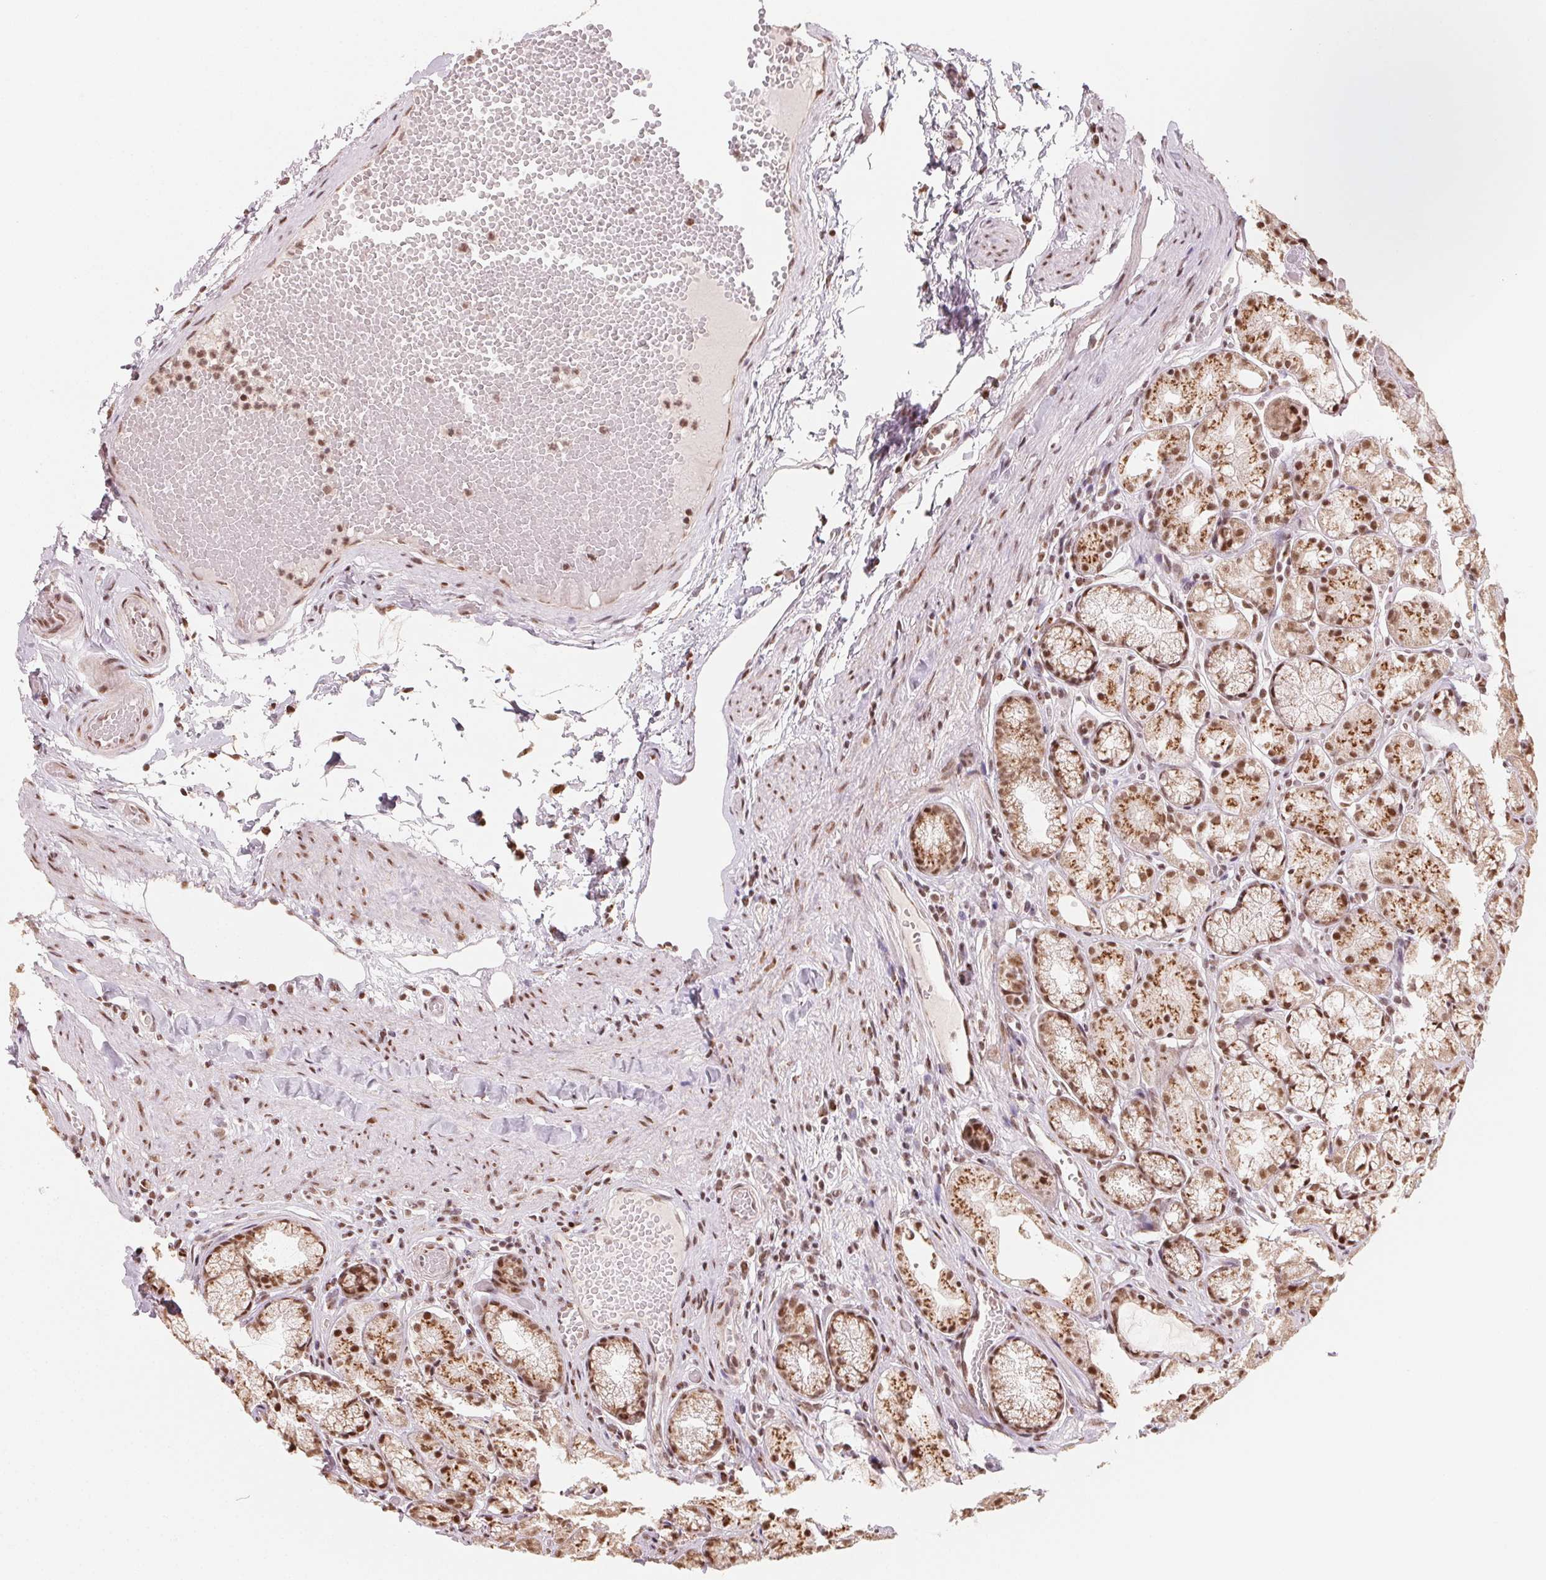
{"staining": {"intensity": "moderate", "quantity": ">75%", "location": "cytoplasmic/membranous,nuclear"}, "tissue": "stomach", "cell_type": "Glandular cells", "image_type": "normal", "snomed": [{"axis": "morphology", "description": "Normal tissue, NOS"}, {"axis": "topography", "description": "Stomach"}], "caption": "A photomicrograph of human stomach stained for a protein exhibits moderate cytoplasmic/membranous,nuclear brown staining in glandular cells. (IHC, brightfield microscopy, high magnification).", "gene": "TOPORS", "patient": {"sex": "male", "age": 70}}